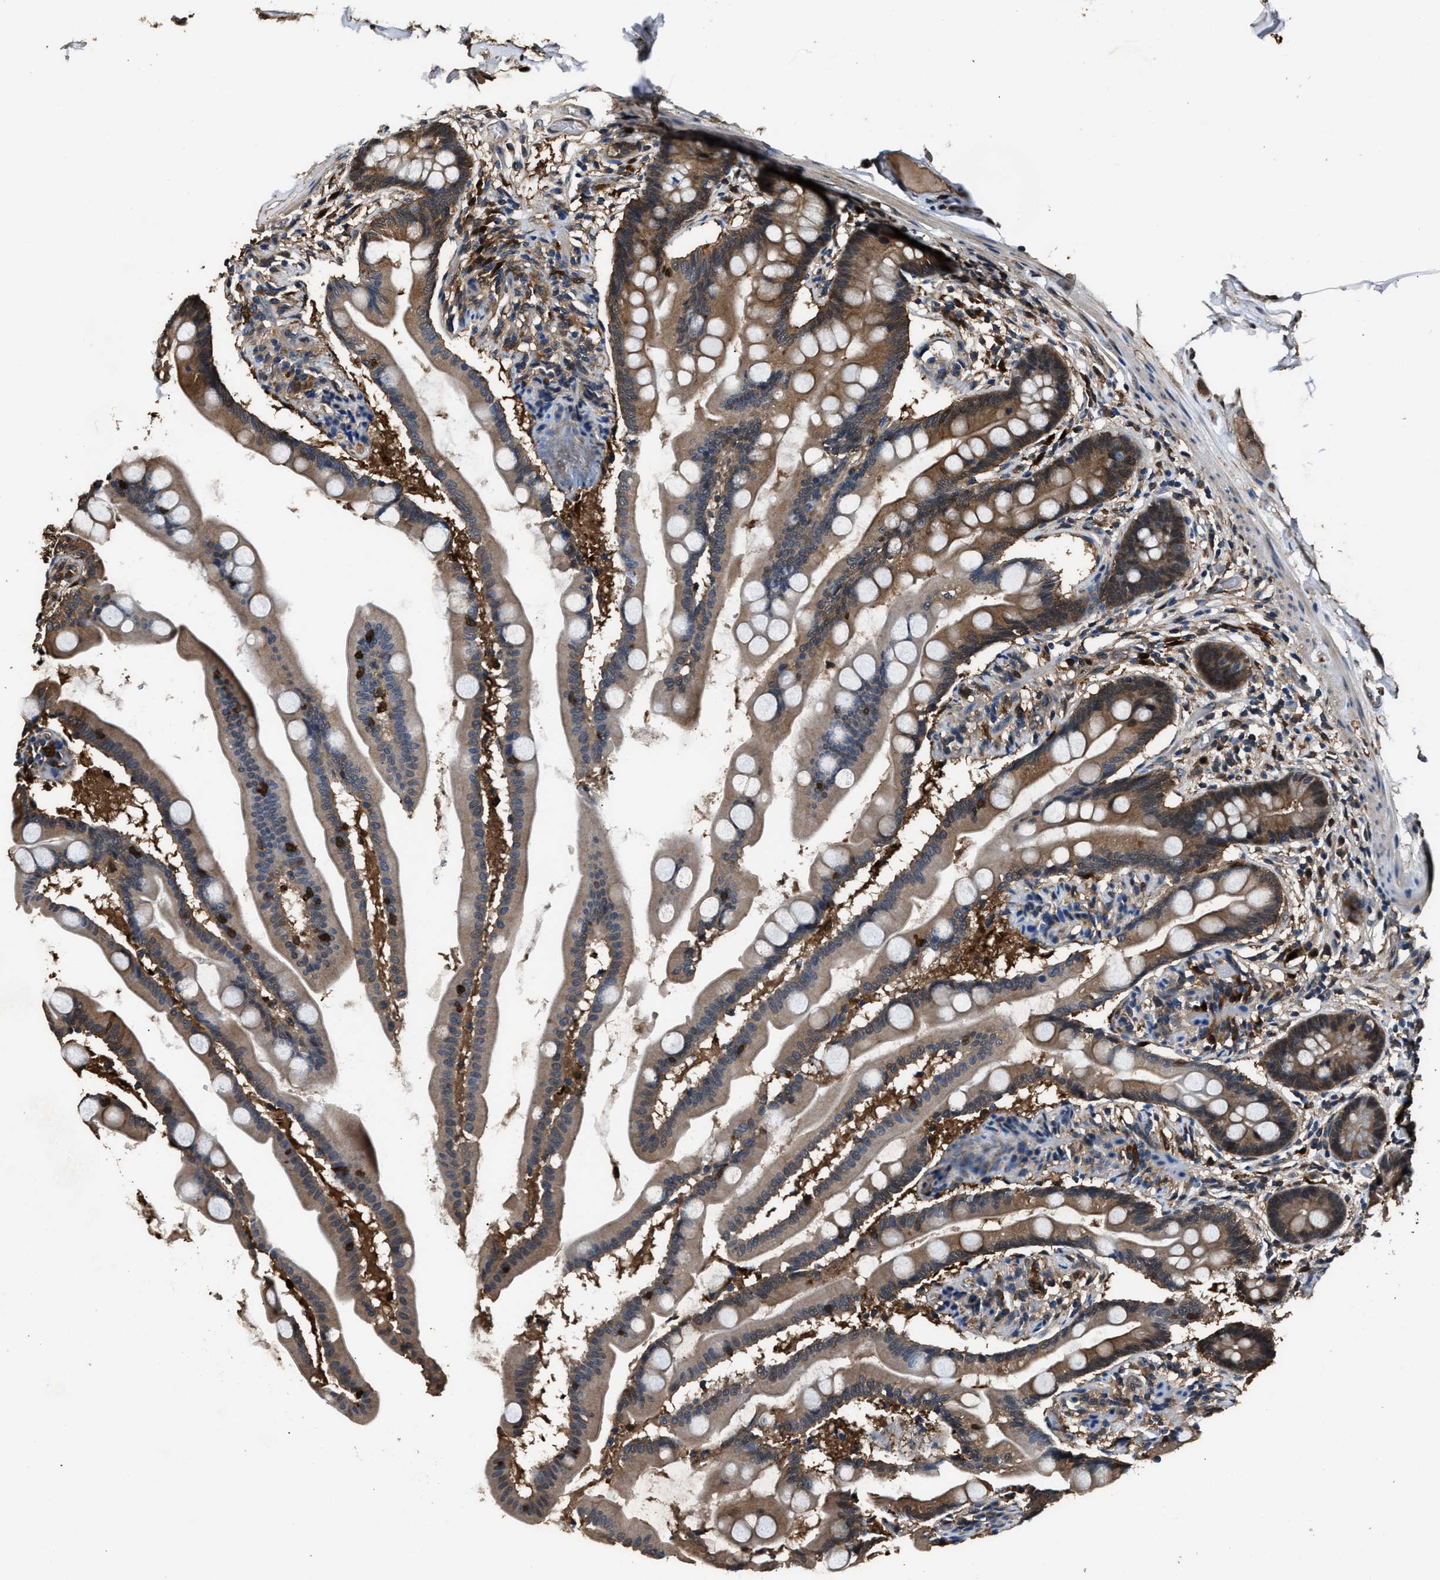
{"staining": {"intensity": "moderate", "quantity": ">75%", "location": "cytoplasmic/membranous"}, "tissue": "small intestine", "cell_type": "Glandular cells", "image_type": "normal", "snomed": [{"axis": "morphology", "description": "Normal tissue, NOS"}, {"axis": "topography", "description": "Small intestine"}], "caption": "A brown stain highlights moderate cytoplasmic/membranous expression of a protein in glandular cells of benign small intestine.", "gene": "GSTP1", "patient": {"sex": "female", "age": 56}}